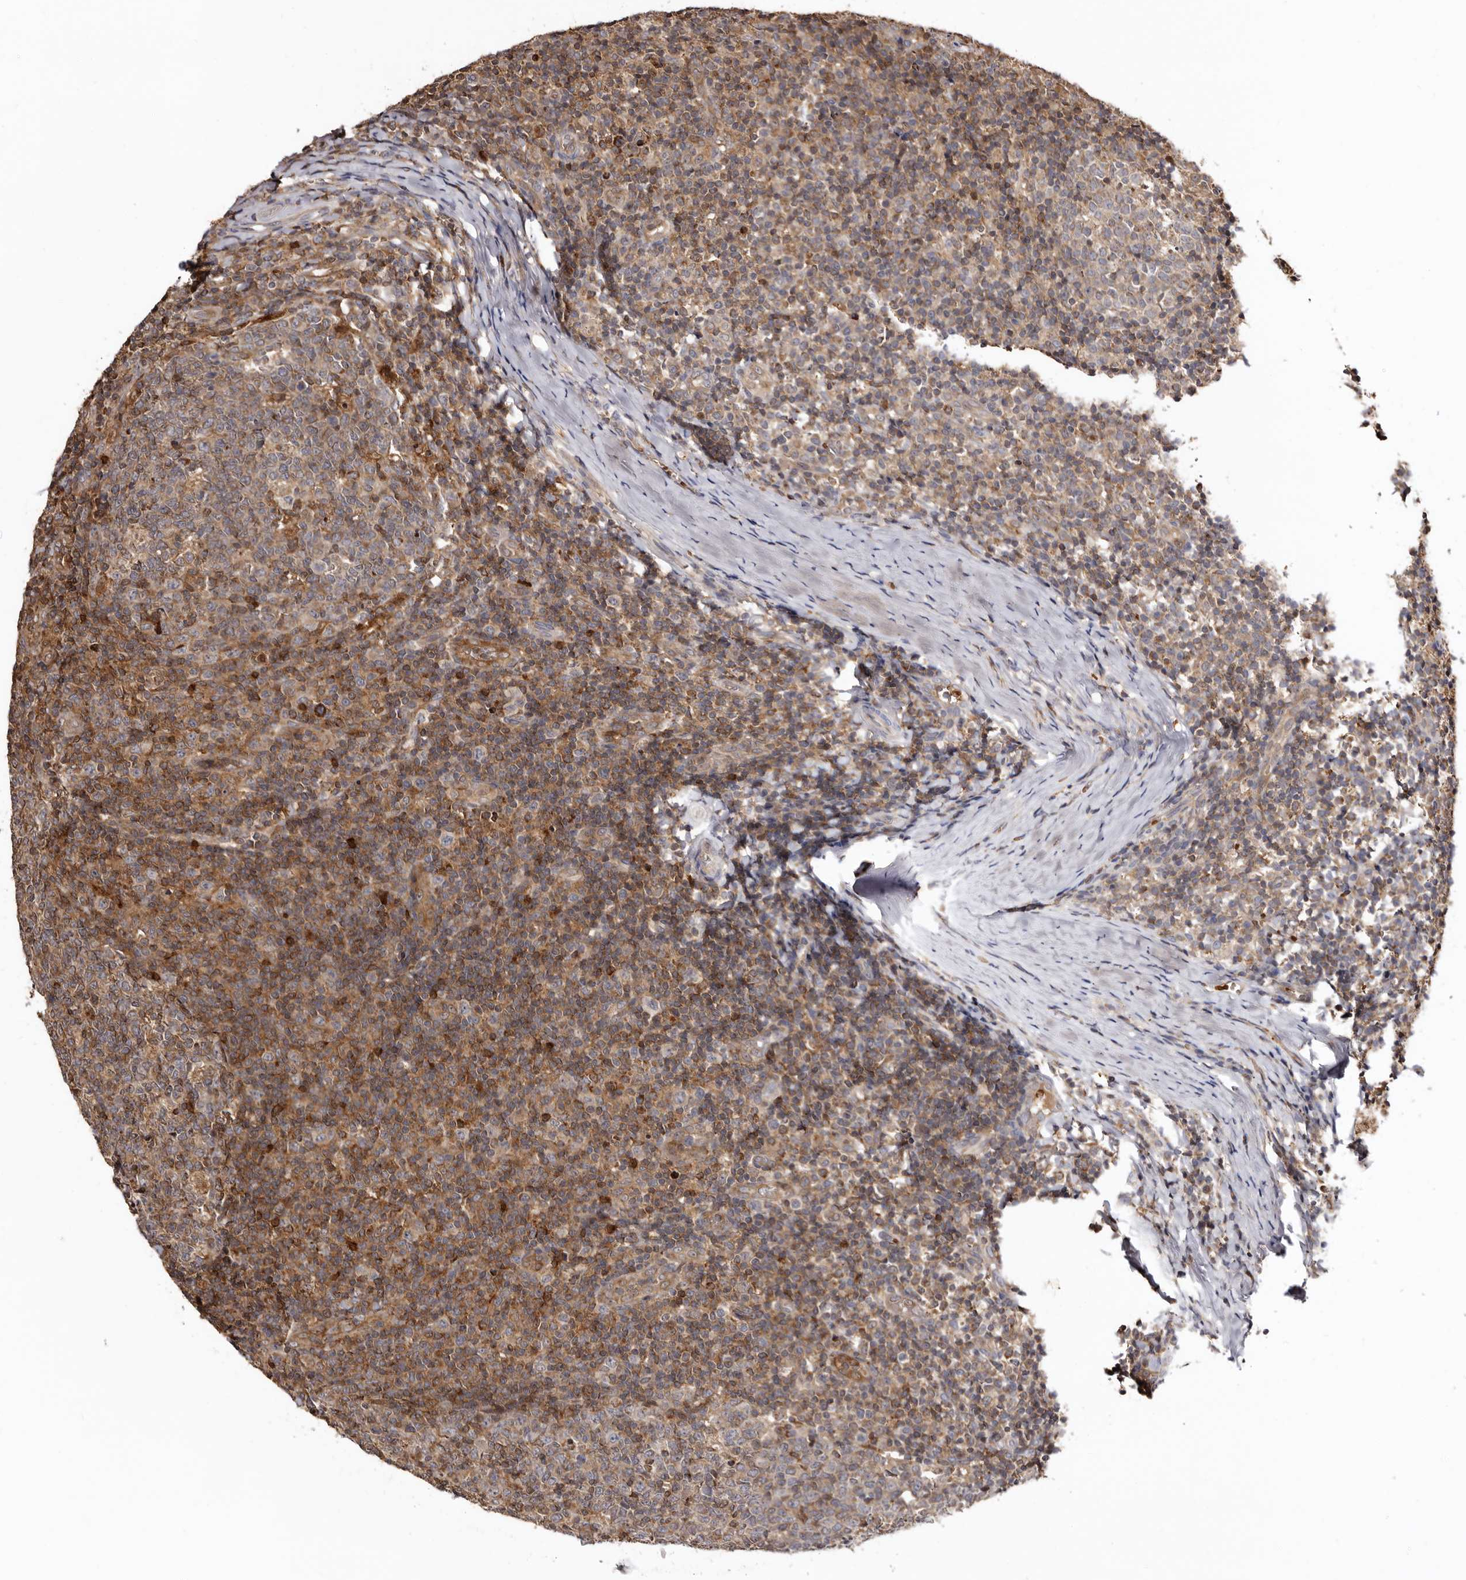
{"staining": {"intensity": "moderate", "quantity": ">75%", "location": "cytoplasmic/membranous"}, "tissue": "tonsil", "cell_type": "Germinal center cells", "image_type": "normal", "snomed": [{"axis": "morphology", "description": "Normal tissue, NOS"}, {"axis": "topography", "description": "Tonsil"}], "caption": "IHC staining of benign tonsil, which exhibits medium levels of moderate cytoplasmic/membranous positivity in about >75% of germinal center cells indicating moderate cytoplasmic/membranous protein staining. The staining was performed using DAB (3,3'-diaminobenzidine) (brown) for protein detection and nuclei were counterstained in hematoxylin (blue).", "gene": "BAX", "patient": {"sex": "female", "age": 19}}